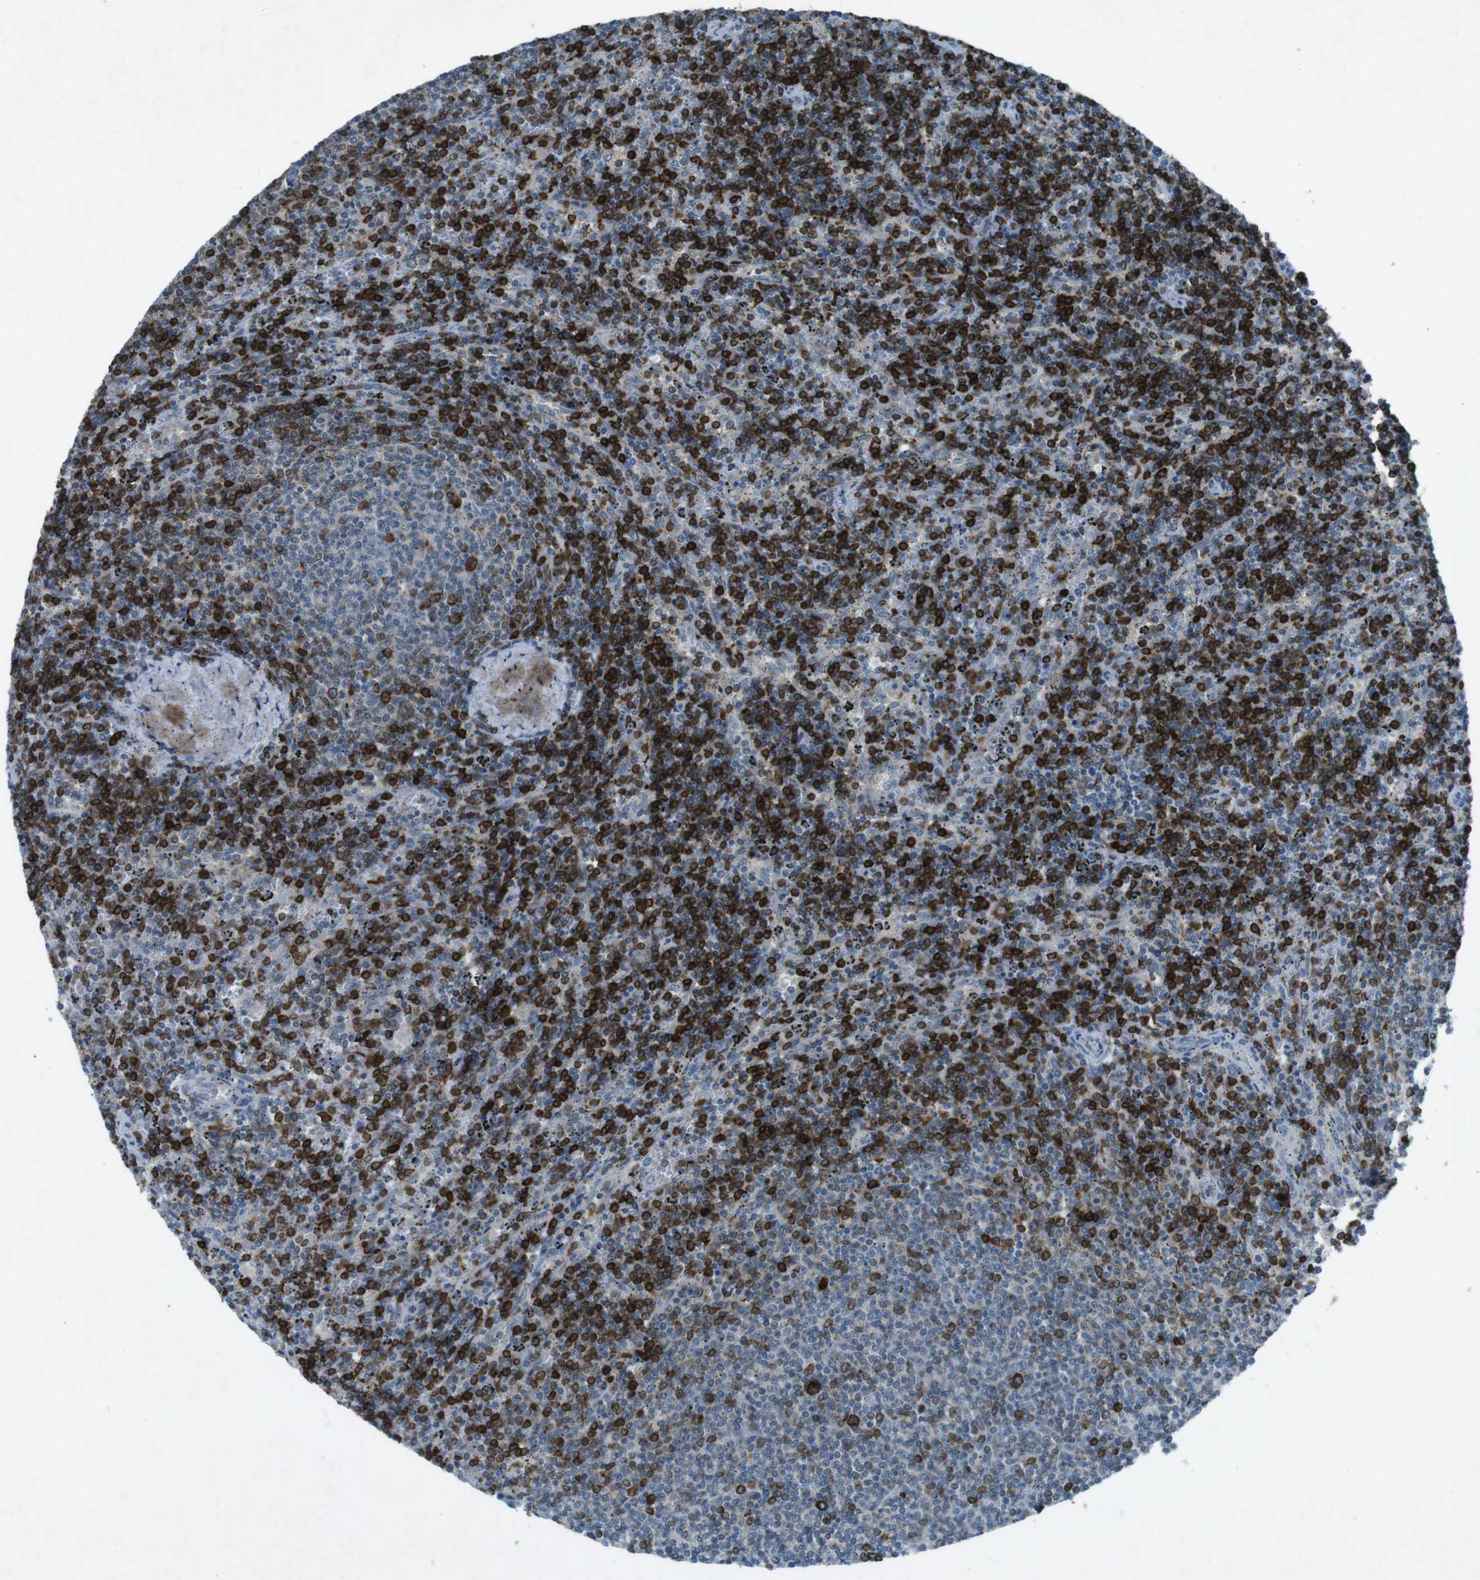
{"staining": {"intensity": "strong", "quantity": ">75%", "location": "cytoplasmic/membranous"}, "tissue": "lymphoma", "cell_type": "Tumor cells", "image_type": "cancer", "snomed": [{"axis": "morphology", "description": "Malignant lymphoma, non-Hodgkin's type, Low grade"}, {"axis": "topography", "description": "Spleen"}], "caption": "Immunohistochemical staining of human lymphoma exhibits strong cytoplasmic/membranous protein expression in about >75% of tumor cells.", "gene": "FCRLA", "patient": {"sex": "female", "age": 50}}